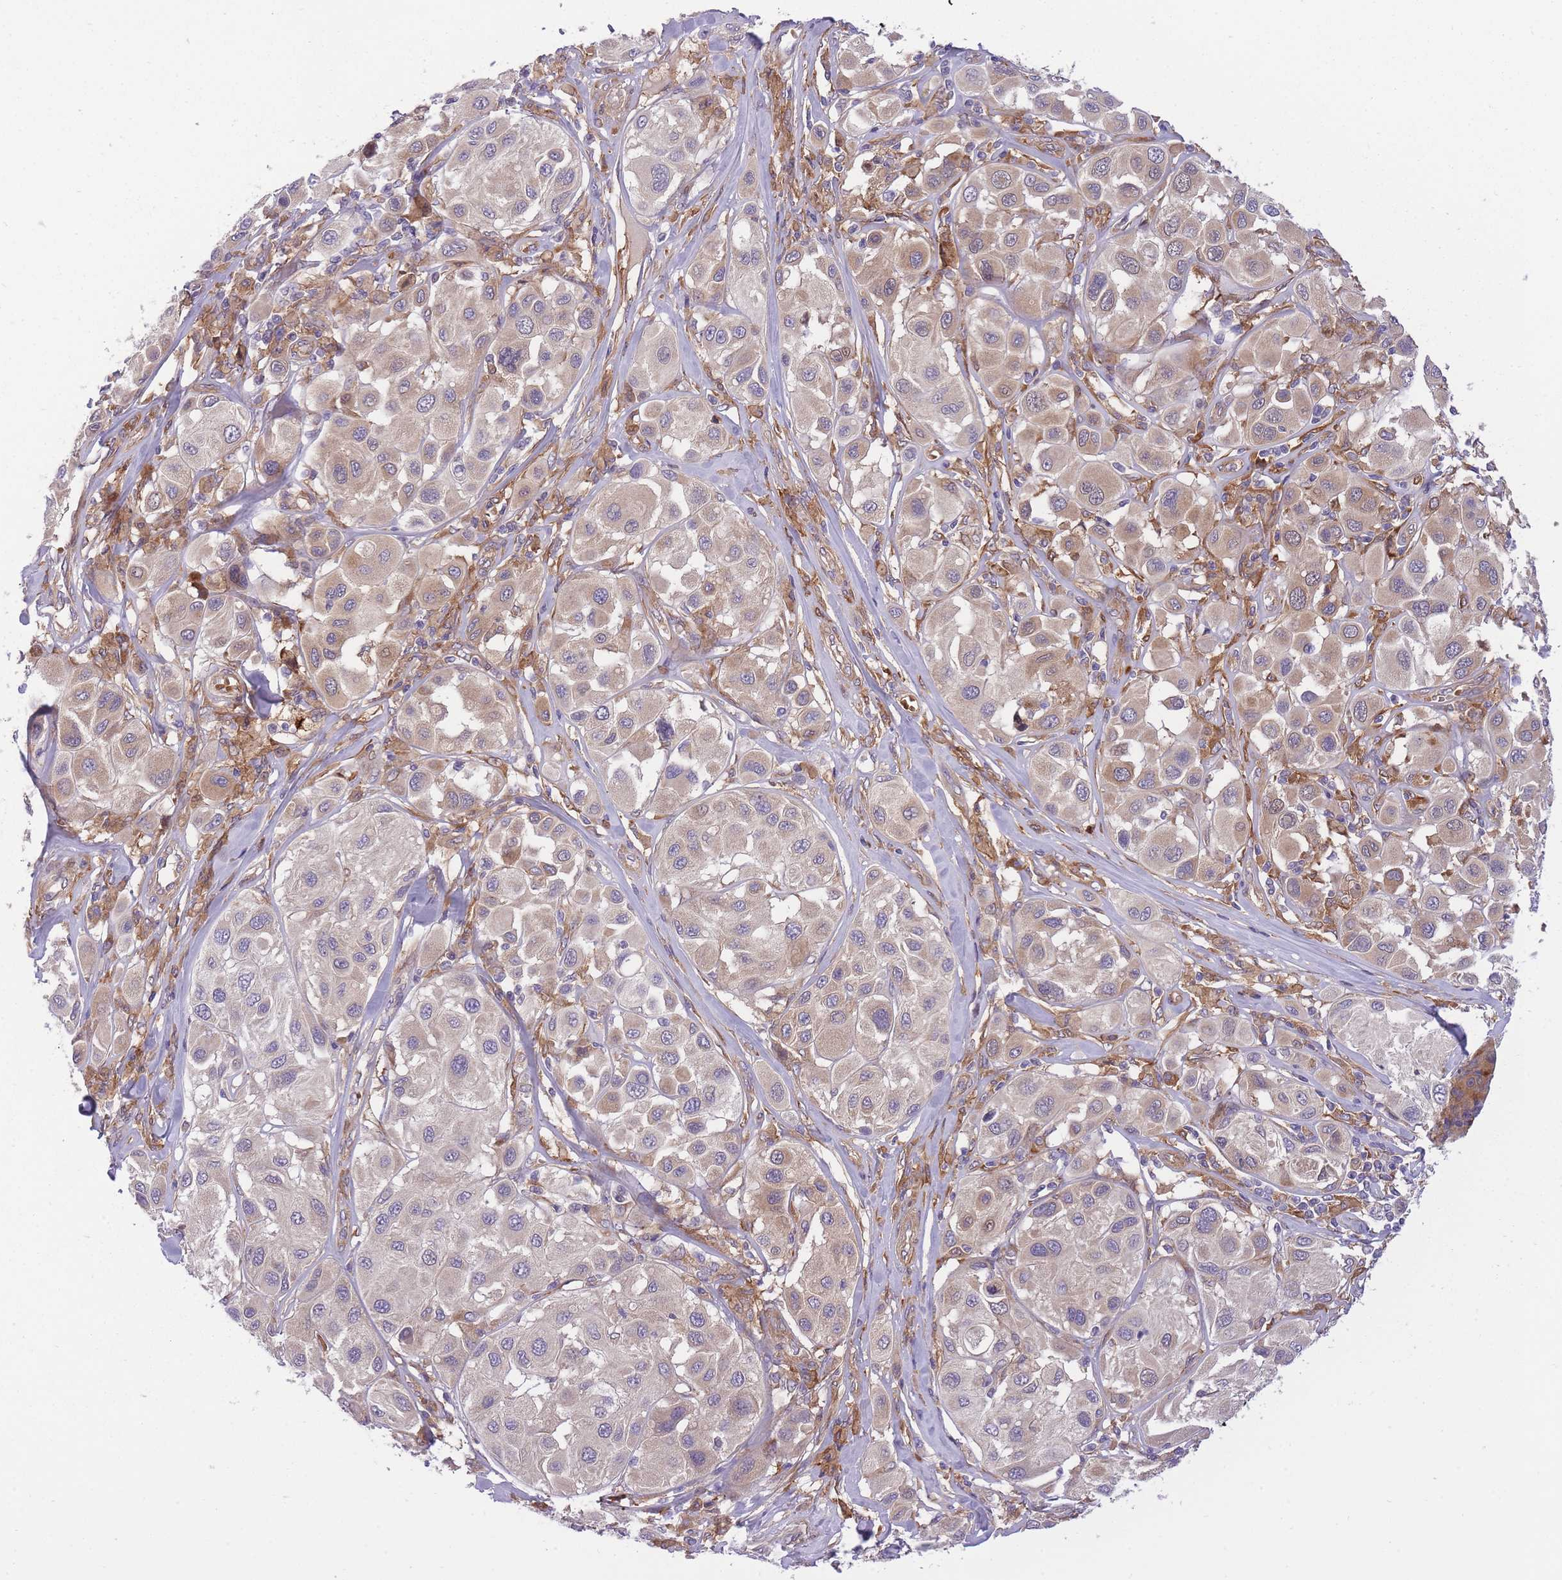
{"staining": {"intensity": "weak", "quantity": "25%-75%", "location": "cytoplasmic/membranous"}, "tissue": "melanoma", "cell_type": "Tumor cells", "image_type": "cancer", "snomed": [{"axis": "morphology", "description": "Malignant melanoma, Metastatic site"}, {"axis": "topography", "description": "Skin"}], "caption": "DAB immunohistochemical staining of malignant melanoma (metastatic site) reveals weak cytoplasmic/membranous protein positivity in about 25%-75% of tumor cells. The staining was performed using DAB to visualize the protein expression in brown, while the nuclei were stained in blue with hematoxylin (Magnification: 20x).", "gene": "CRYGN", "patient": {"sex": "male", "age": 41}}